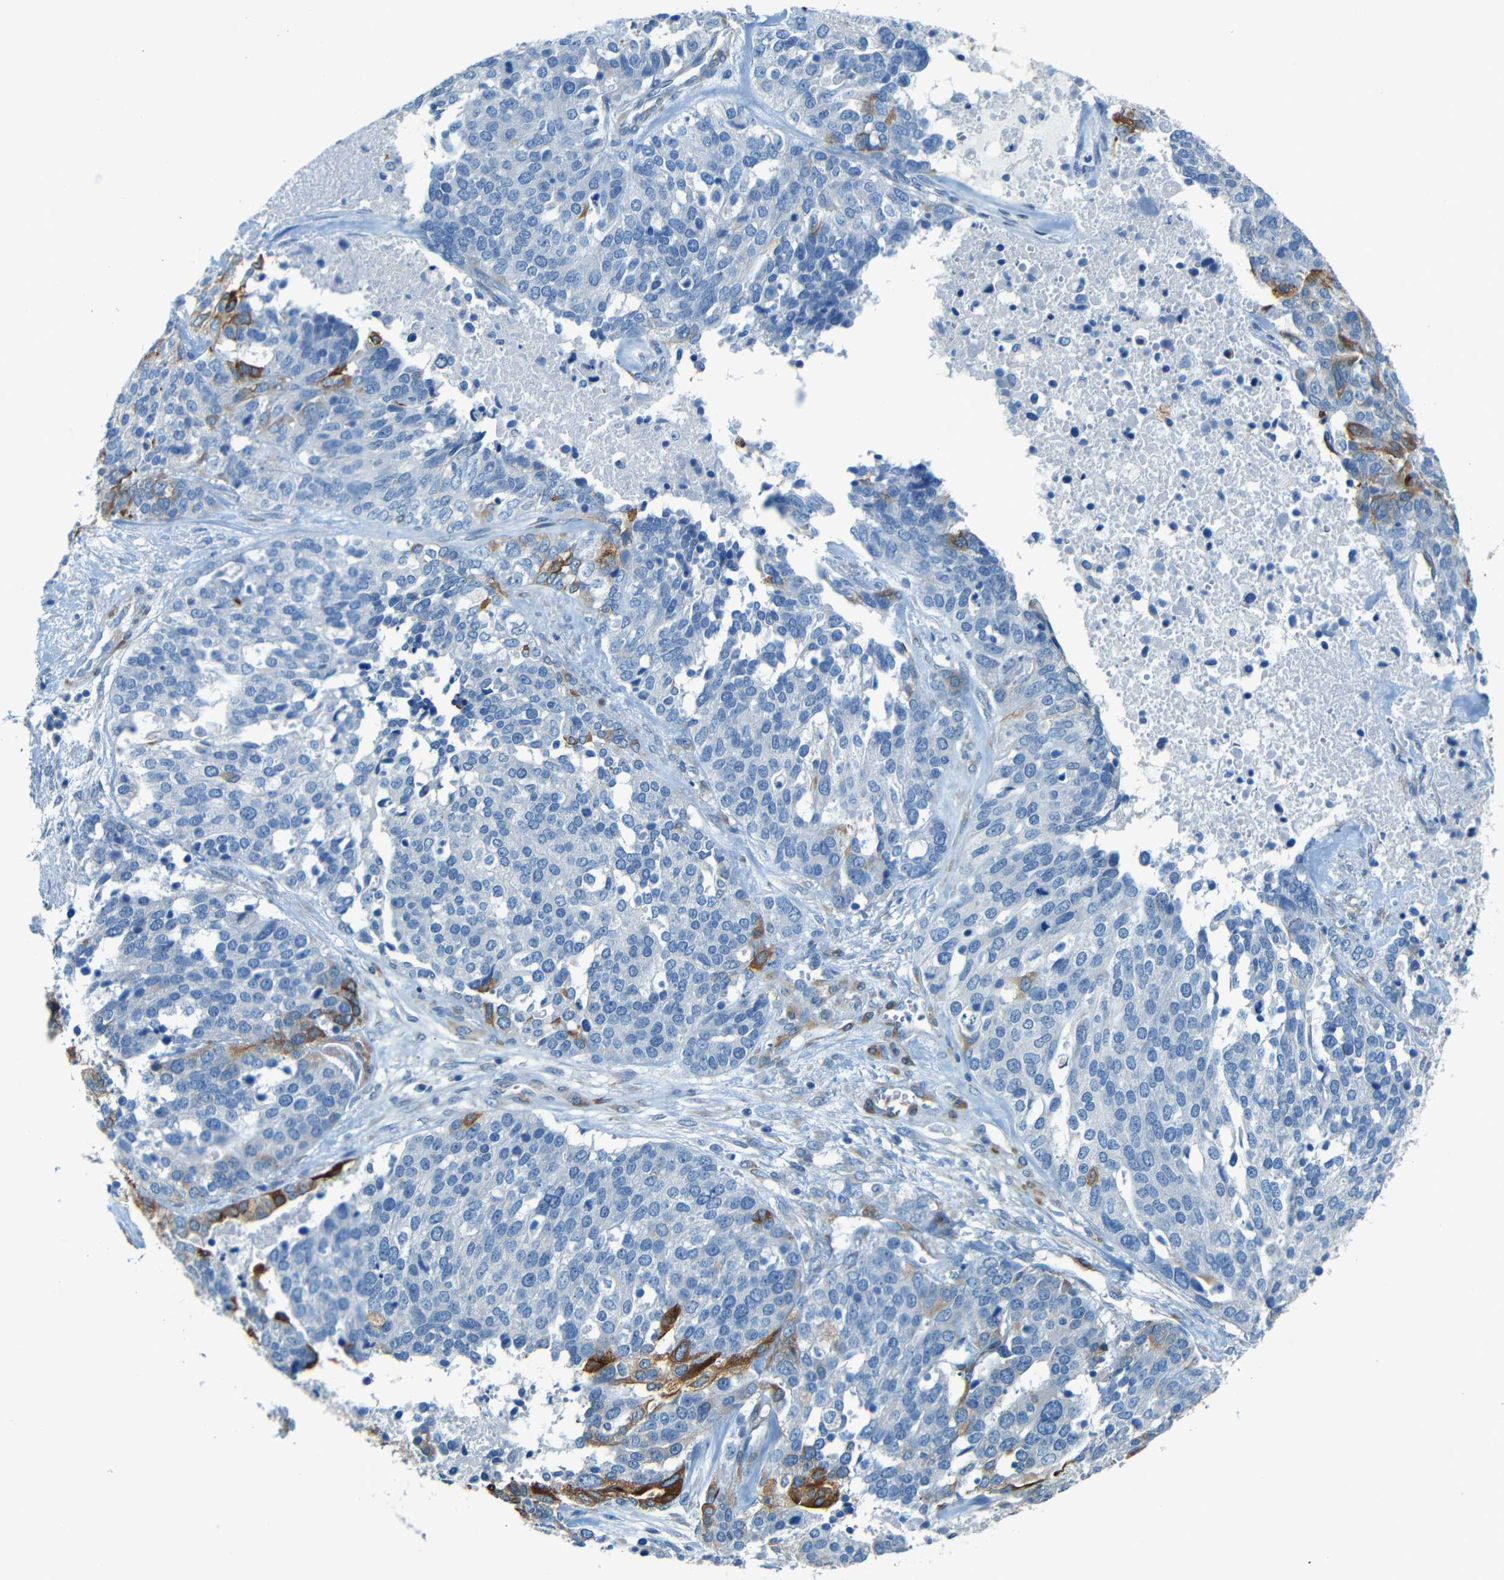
{"staining": {"intensity": "negative", "quantity": "none", "location": "none"}, "tissue": "ovarian cancer", "cell_type": "Tumor cells", "image_type": "cancer", "snomed": [{"axis": "morphology", "description": "Cystadenocarcinoma, serous, NOS"}, {"axis": "topography", "description": "Ovary"}], "caption": "DAB (3,3'-diaminobenzidine) immunohistochemical staining of ovarian serous cystadenocarcinoma reveals no significant staining in tumor cells.", "gene": "MAP2", "patient": {"sex": "female", "age": 44}}